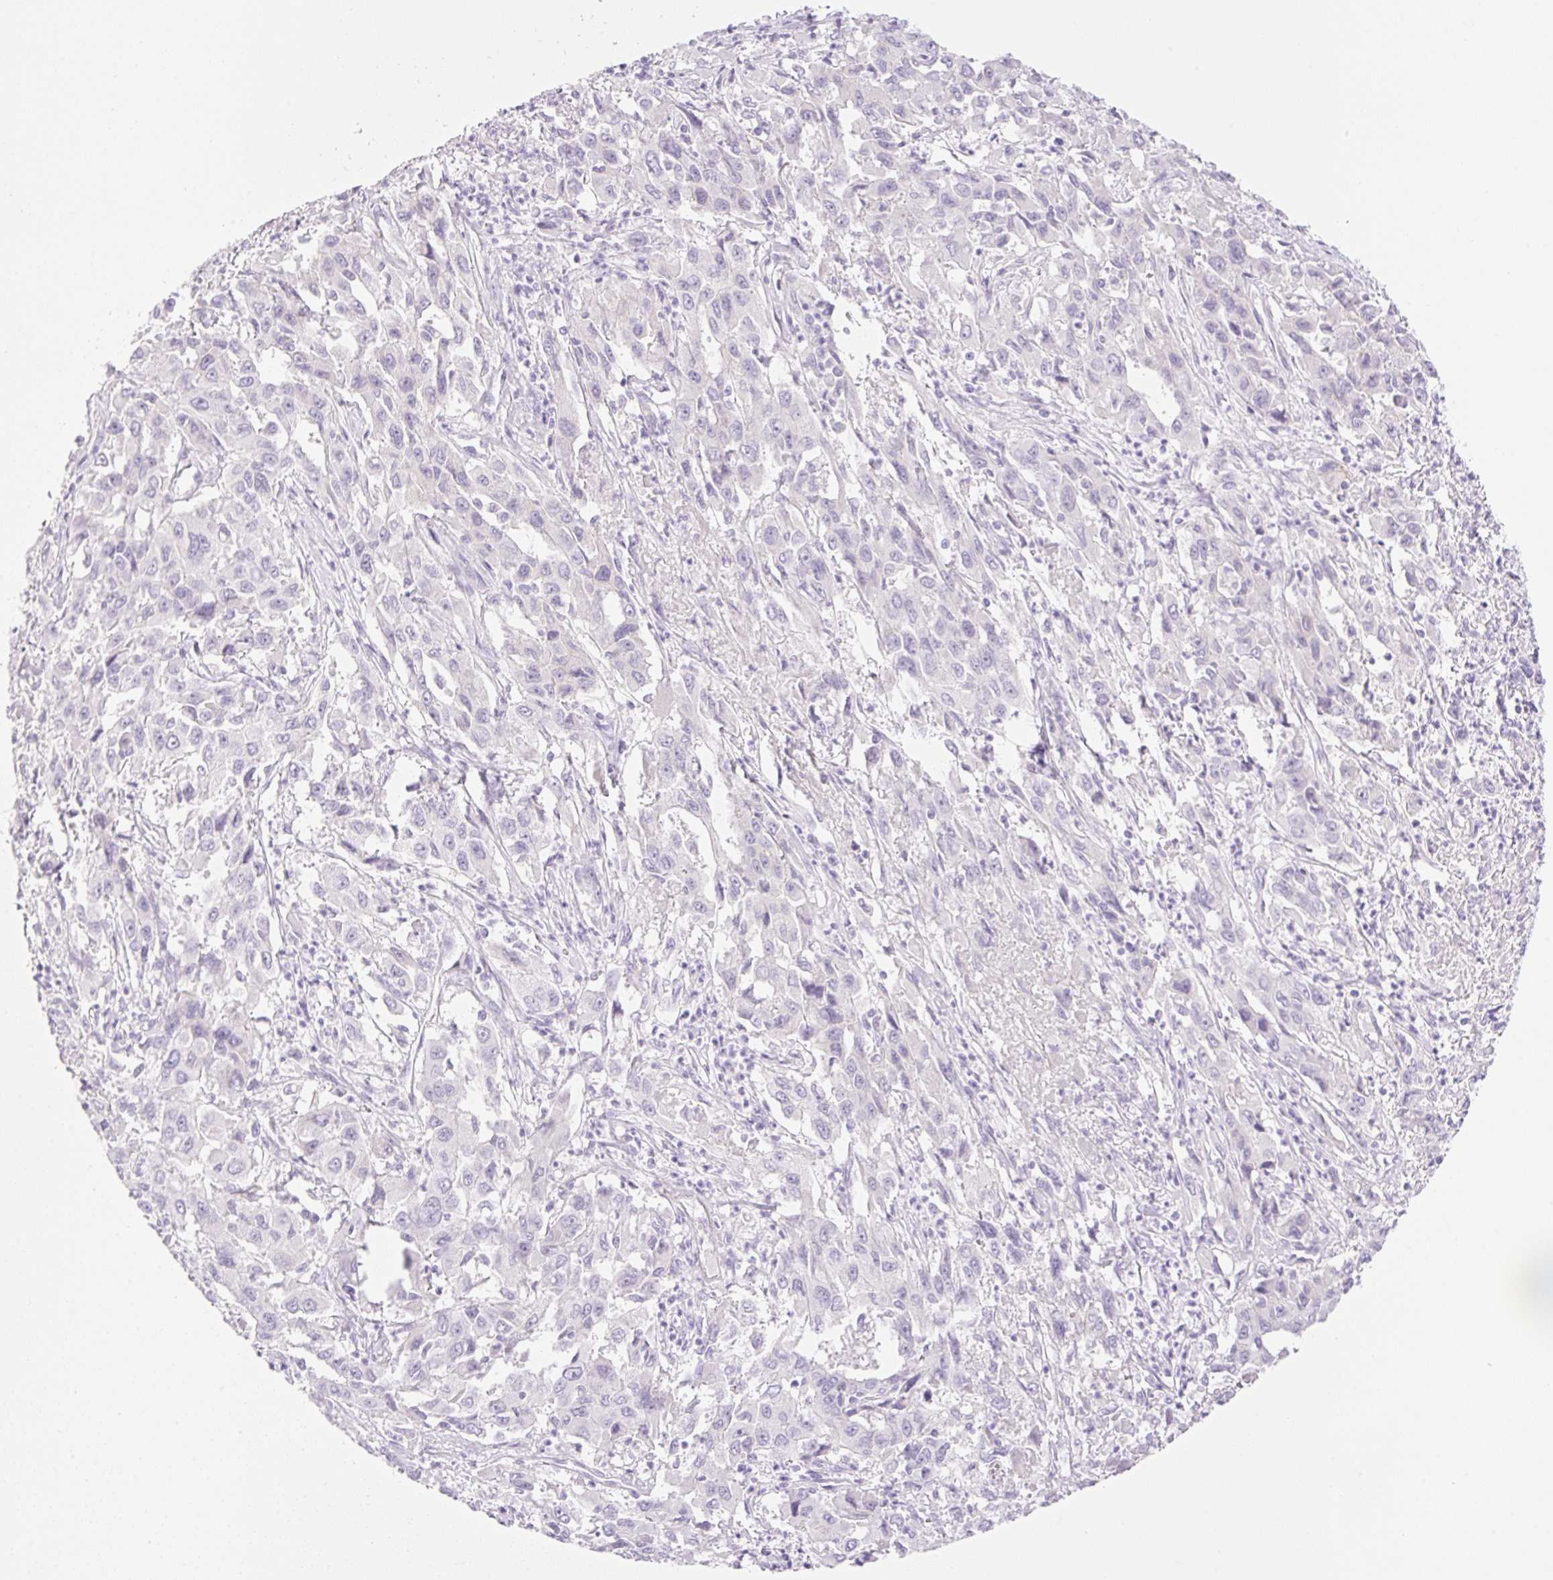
{"staining": {"intensity": "negative", "quantity": "none", "location": "none"}, "tissue": "liver cancer", "cell_type": "Tumor cells", "image_type": "cancer", "snomed": [{"axis": "morphology", "description": "Carcinoma, Hepatocellular, NOS"}, {"axis": "topography", "description": "Liver"}], "caption": "IHC of liver hepatocellular carcinoma demonstrates no positivity in tumor cells.", "gene": "PALM3", "patient": {"sex": "male", "age": 63}}